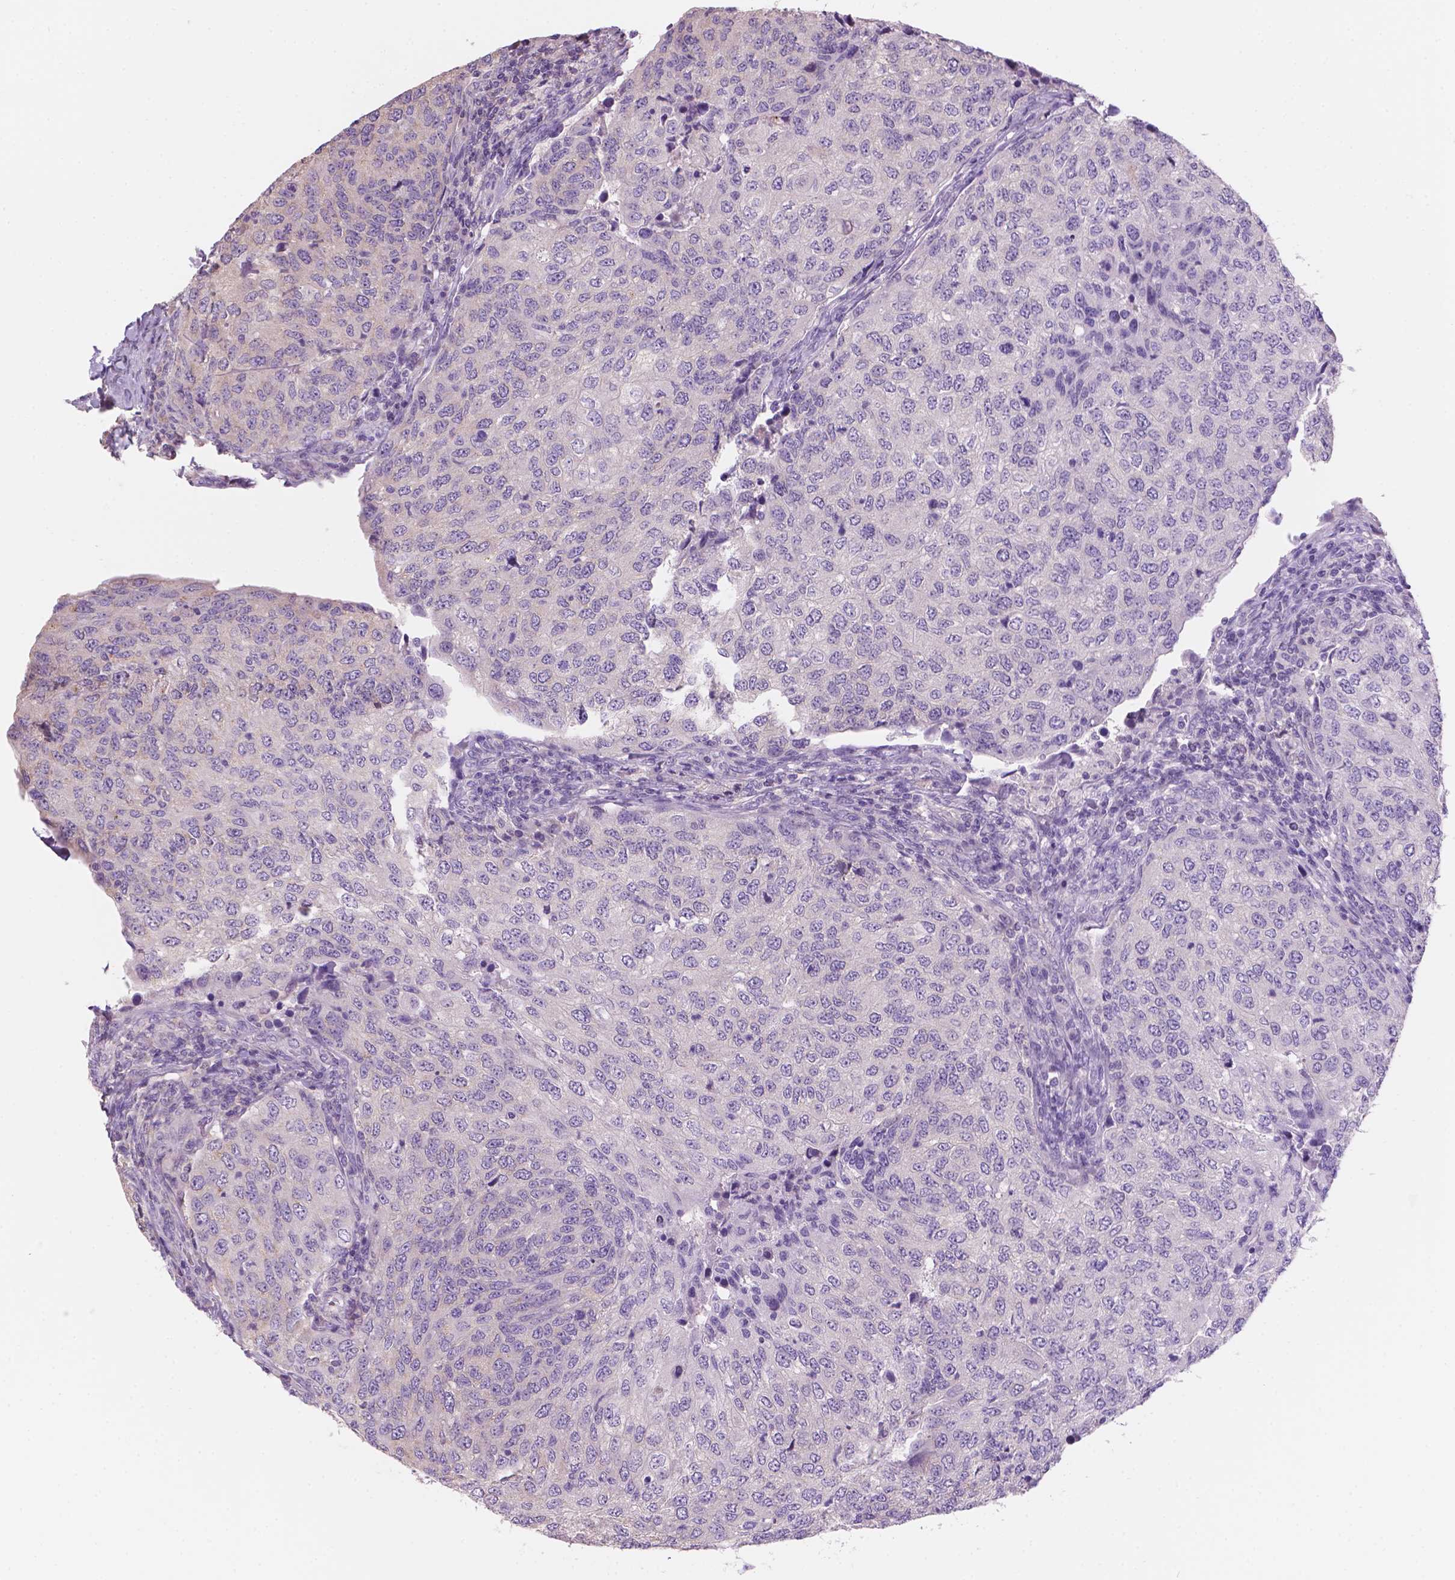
{"staining": {"intensity": "negative", "quantity": "none", "location": "none"}, "tissue": "urothelial cancer", "cell_type": "Tumor cells", "image_type": "cancer", "snomed": [{"axis": "morphology", "description": "Urothelial carcinoma, High grade"}, {"axis": "topography", "description": "Urinary bladder"}], "caption": "Immunohistochemical staining of urothelial cancer demonstrates no significant positivity in tumor cells.", "gene": "SBSN", "patient": {"sex": "female", "age": 78}}